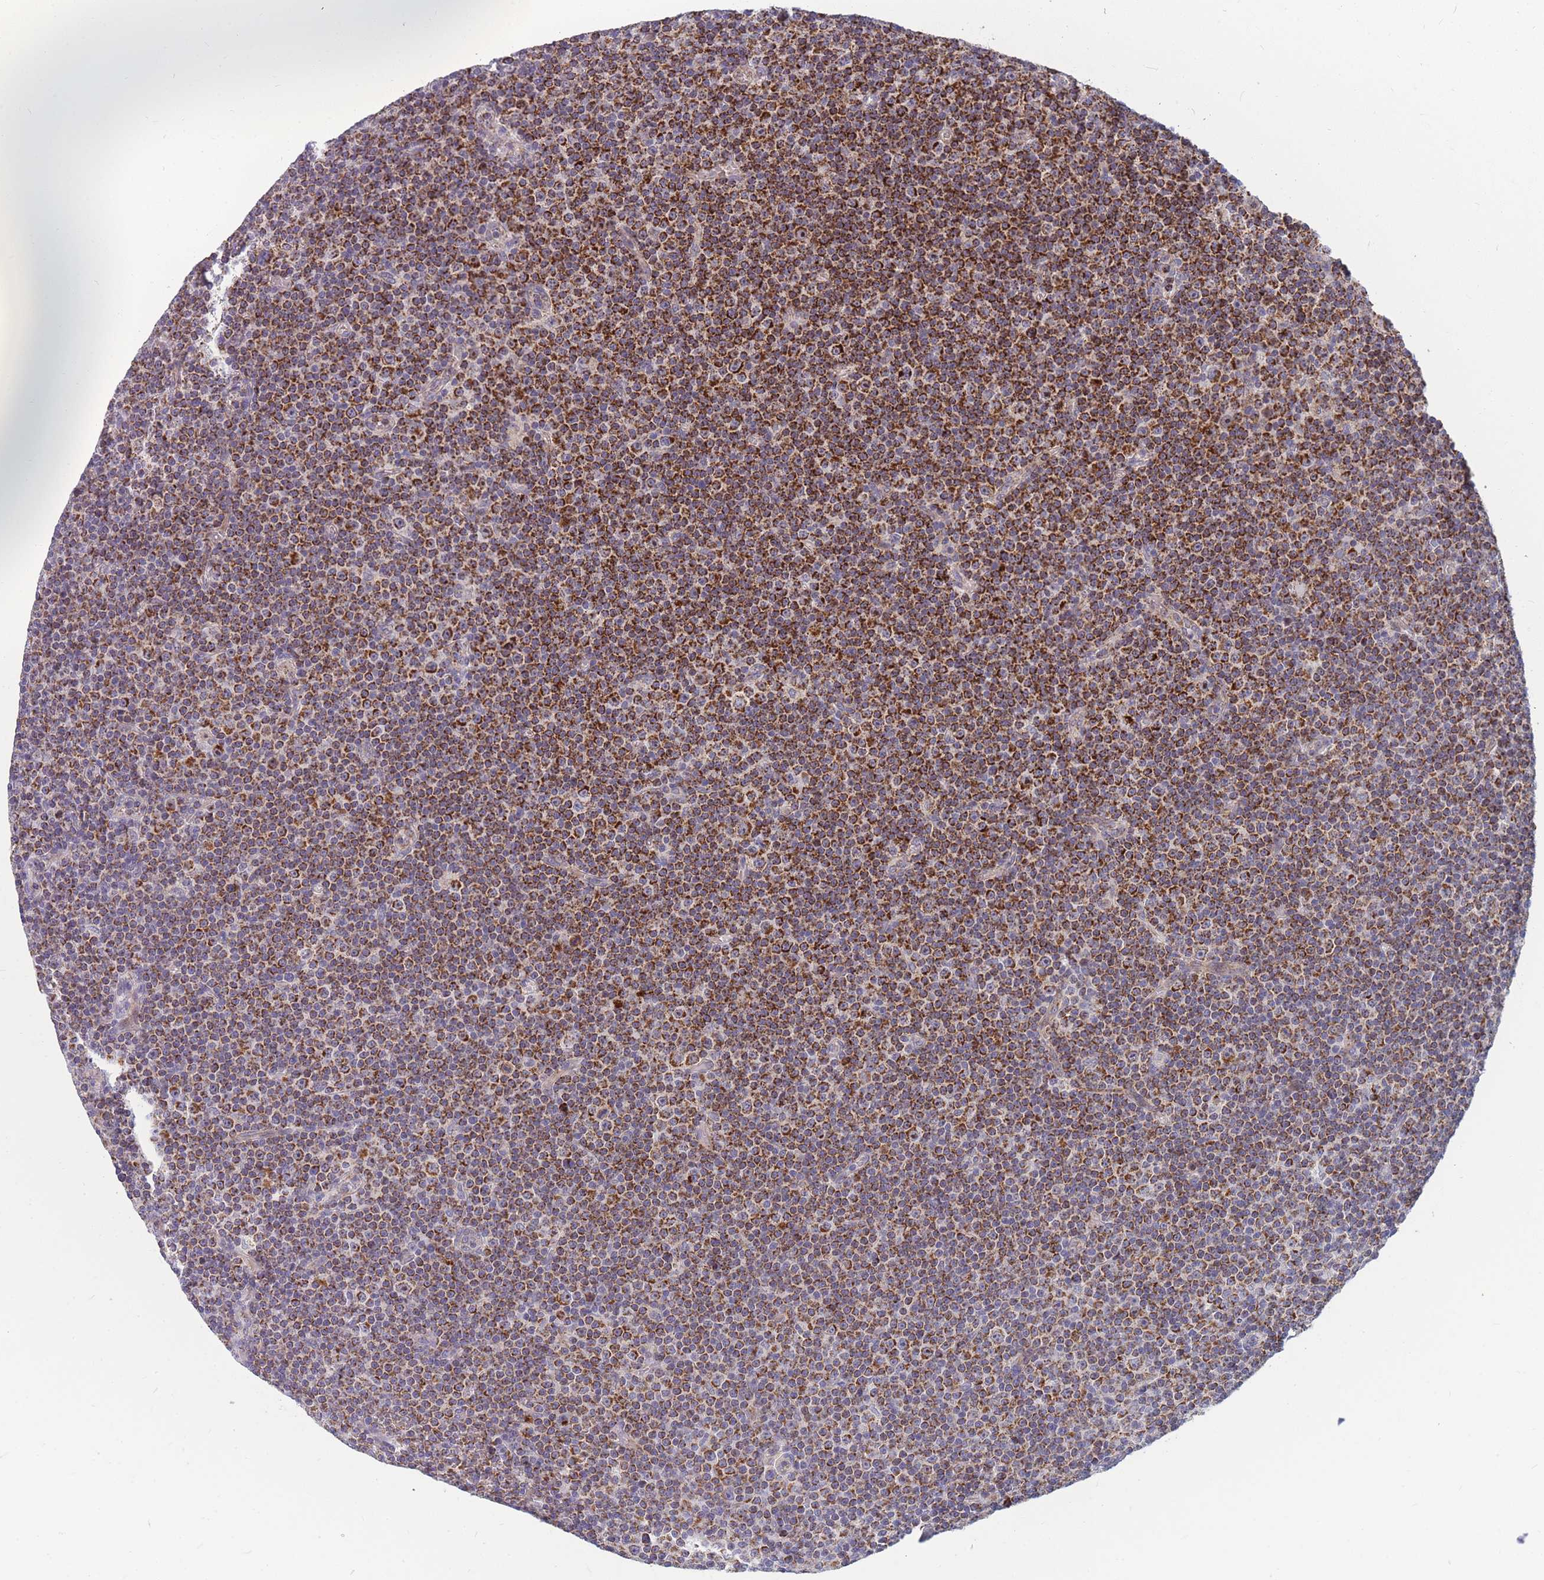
{"staining": {"intensity": "strong", "quantity": "25%-75%", "location": "cytoplasmic/membranous"}, "tissue": "lymphoma", "cell_type": "Tumor cells", "image_type": "cancer", "snomed": [{"axis": "morphology", "description": "Malignant lymphoma, non-Hodgkin's type, Low grade"}, {"axis": "topography", "description": "Lymph node"}], "caption": "Immunohistochemical staining of low-grade malignant lymphoma, non-Hodgkin's type displays high levels of strong cytoplasmic/membranous protein positivity in approximately 25%-75% of tumor cells.", "gene": "DDX49", "patient": {"sex": "female", "age": 67}}